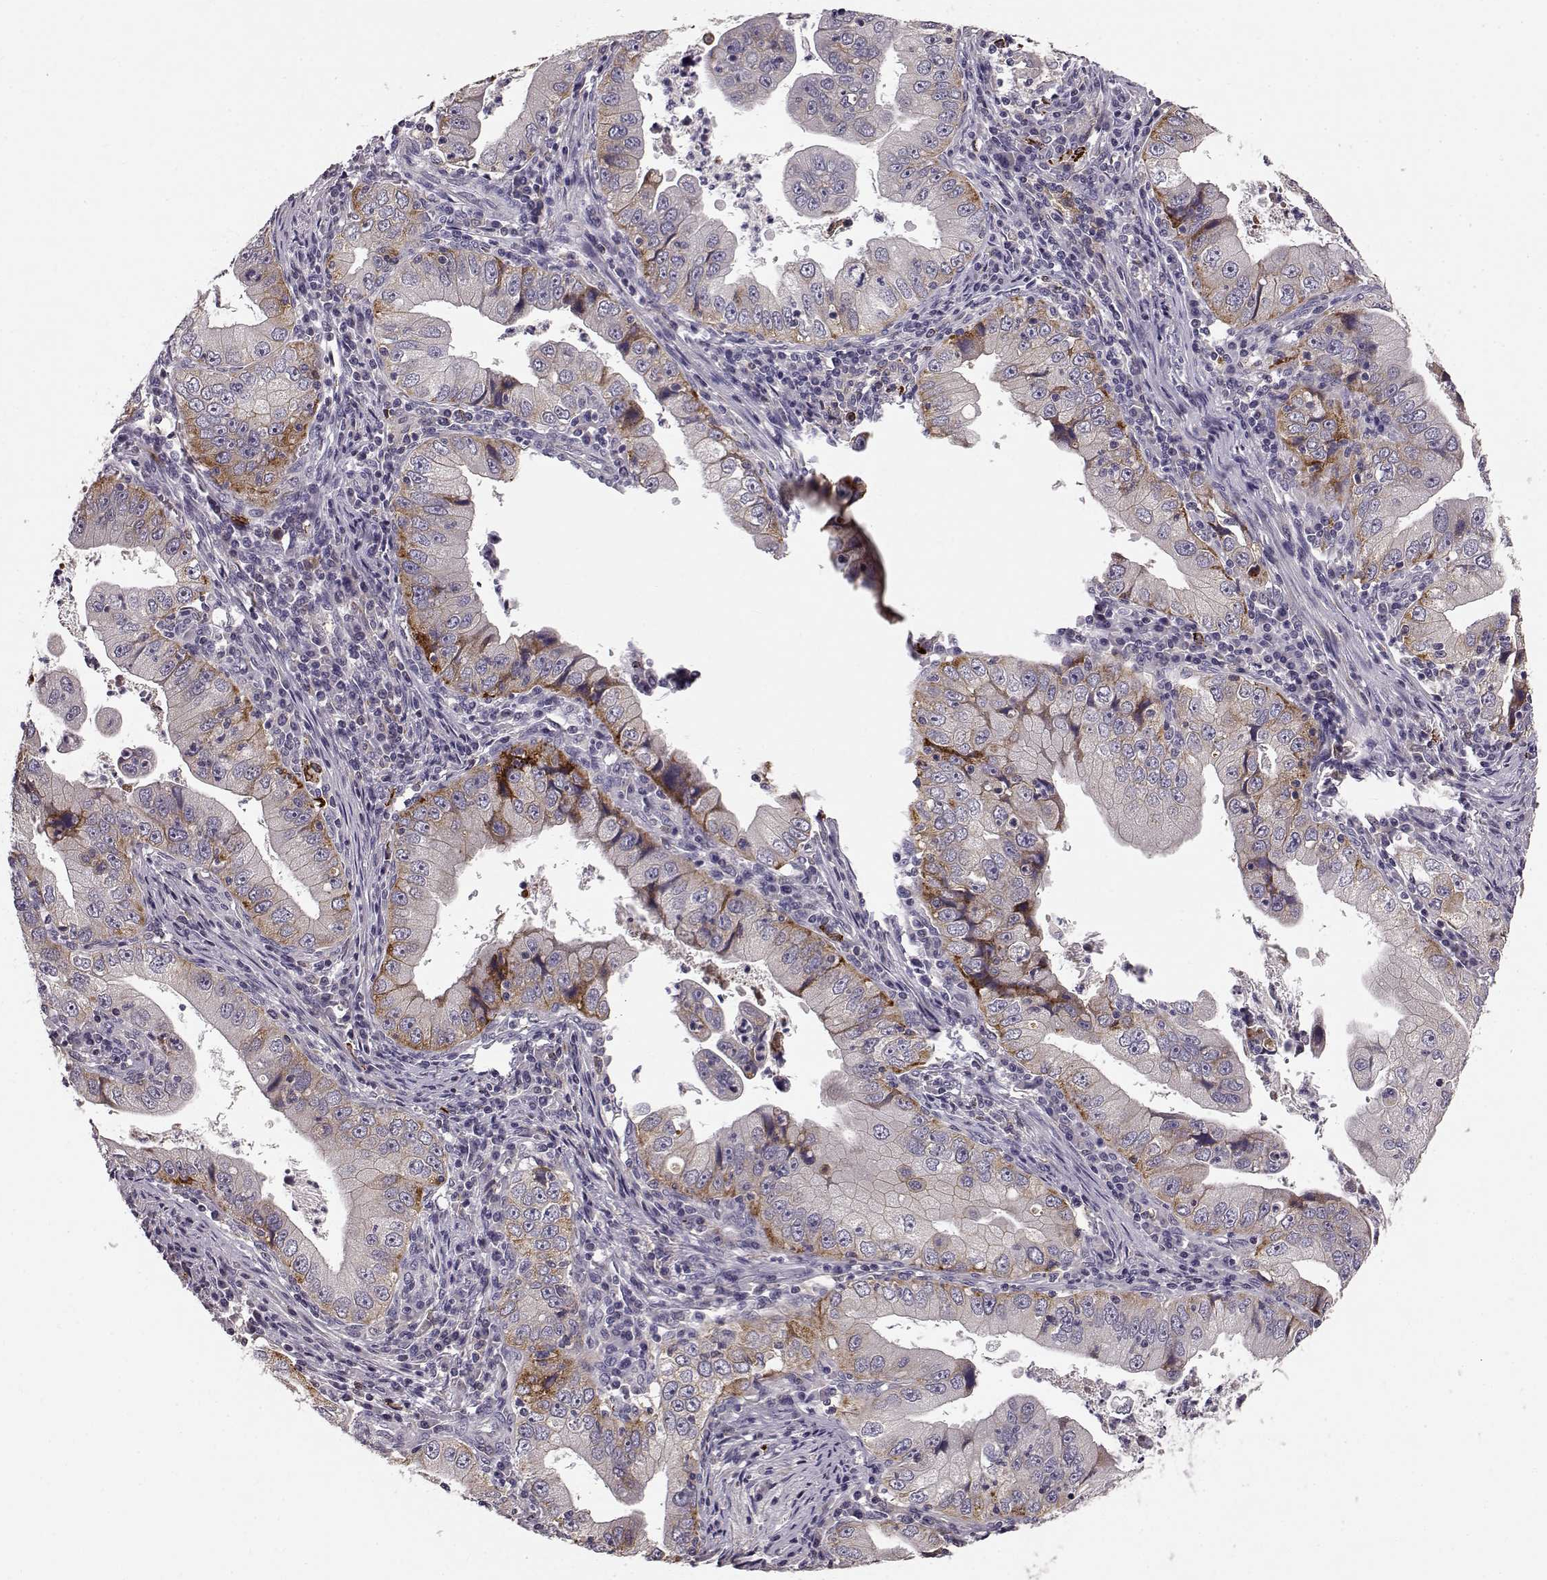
{"staining": {"intensity": "moderate", "quantity": "<25%", "location": "cytoplasmic/membranous"}, "tissue": "stomach cancer", "cell_type": "Tumor cells", "image_type": "cancer", "snomed": [{"axis": "morphology", "description": "Adenocarcinoma, NOS"}, {"axis": "topography", "description": "Stomach"}], "caption": "Moderate cytoplasmic/membranous positivity is identified in about <25% of tumor cells in adenocarcinoma (stomach). (DAB IHC, brown staining for protein, blue staining for nuclei).", "gene": "CCNF", "patient": {"sex": "male", "age": 76}}